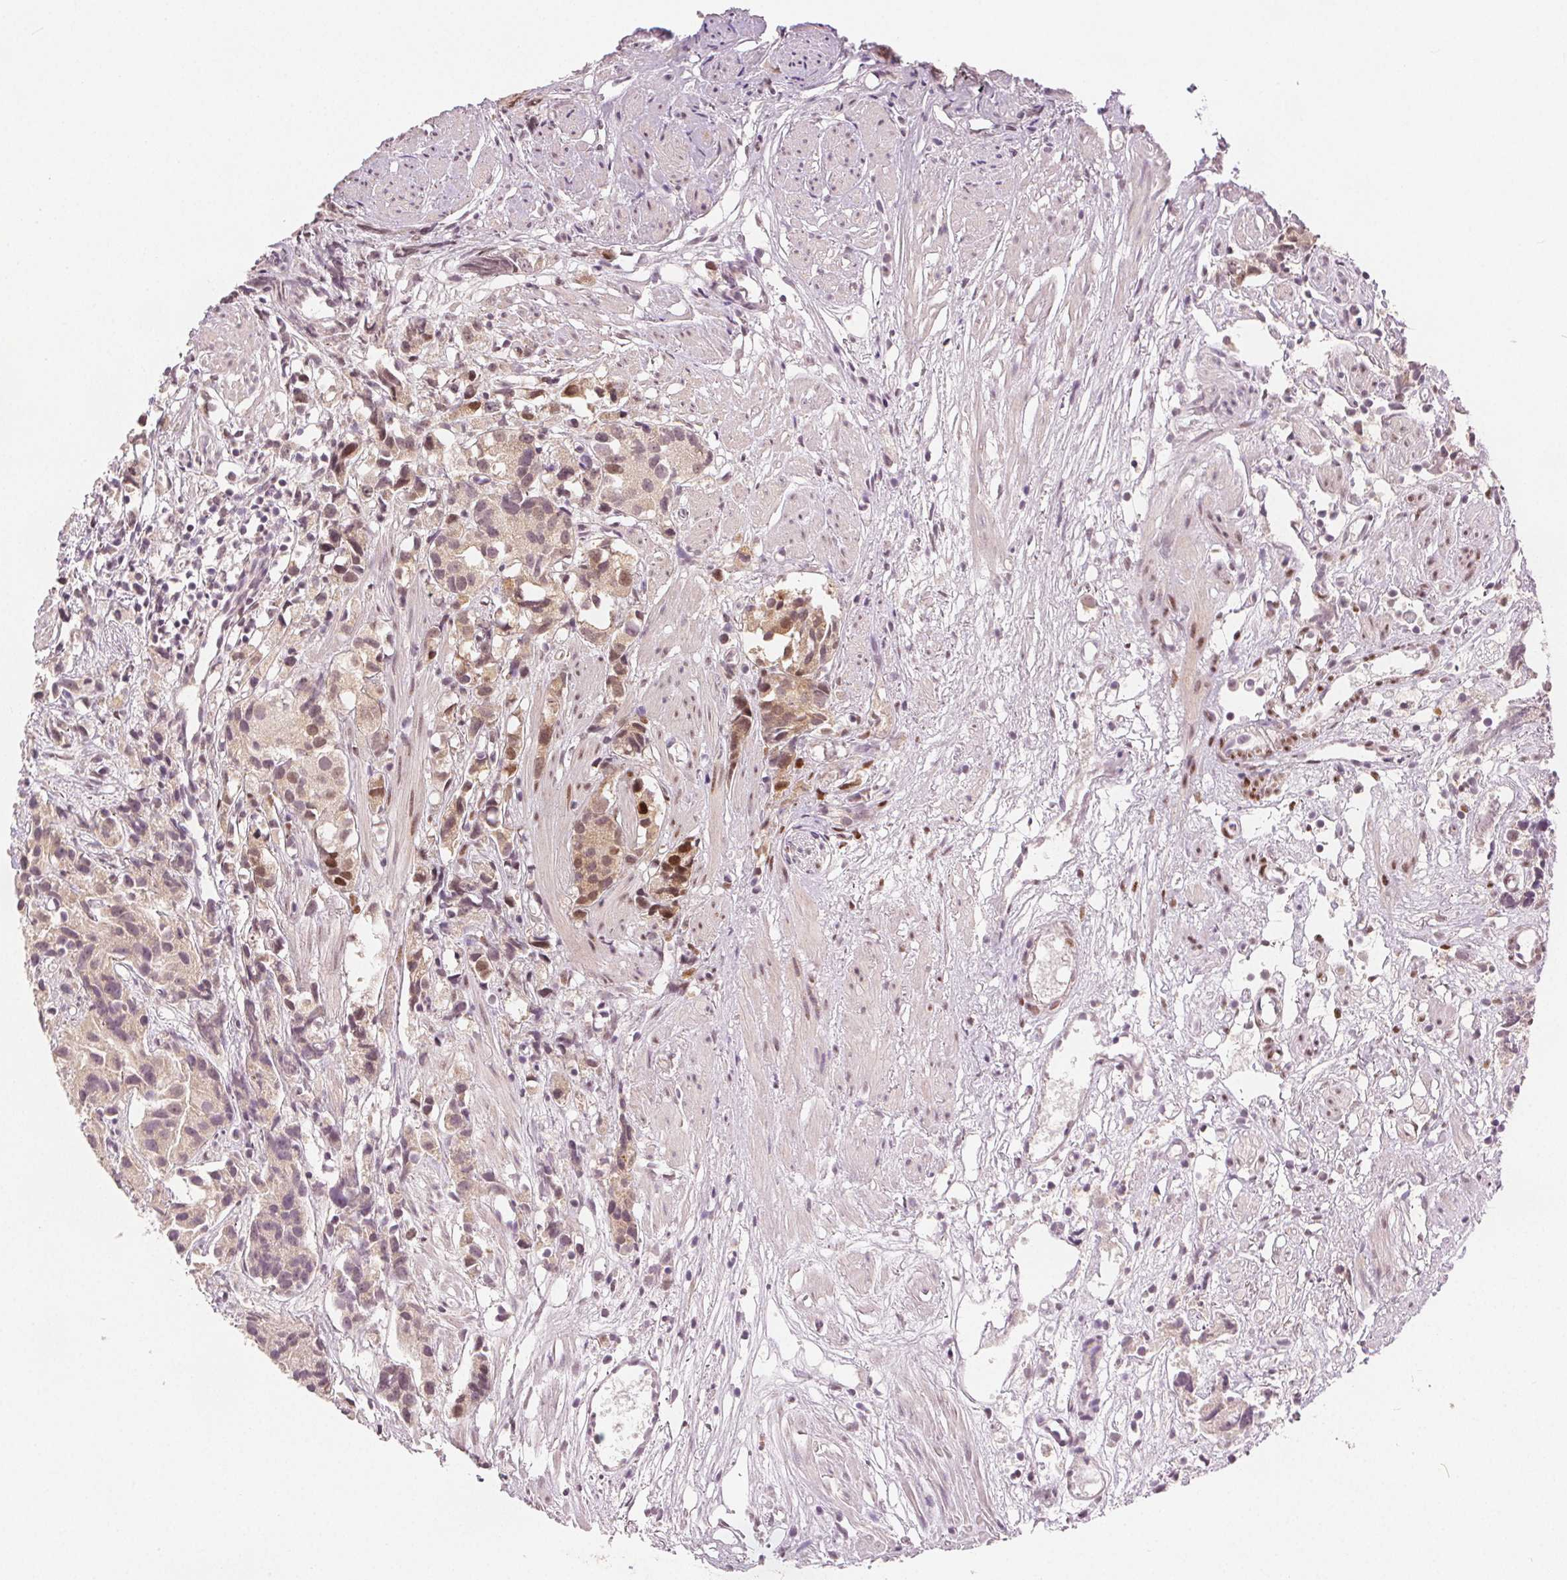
{"staining": {"intensity": "weak", "quantity": "25%-75%", "location": "nuclear"}, "tissue": "prostate cancer", "cell_type": "Tumor cells", "image_type": "cancer", "snomed": [{"axis": "morphology", "description": "Adenocarcinoma, High grade"}, {"axis": "topography", "description": "Prostate"}], "caption": "High-grade adenocarcinoma (prostate) was stained to show a protein in brown. There is low levels of weak nuclear positivity in about 25%-75% of tumor cells.", "gene": "ZNF703", "patient": {"sex": "male", "age": 68}}